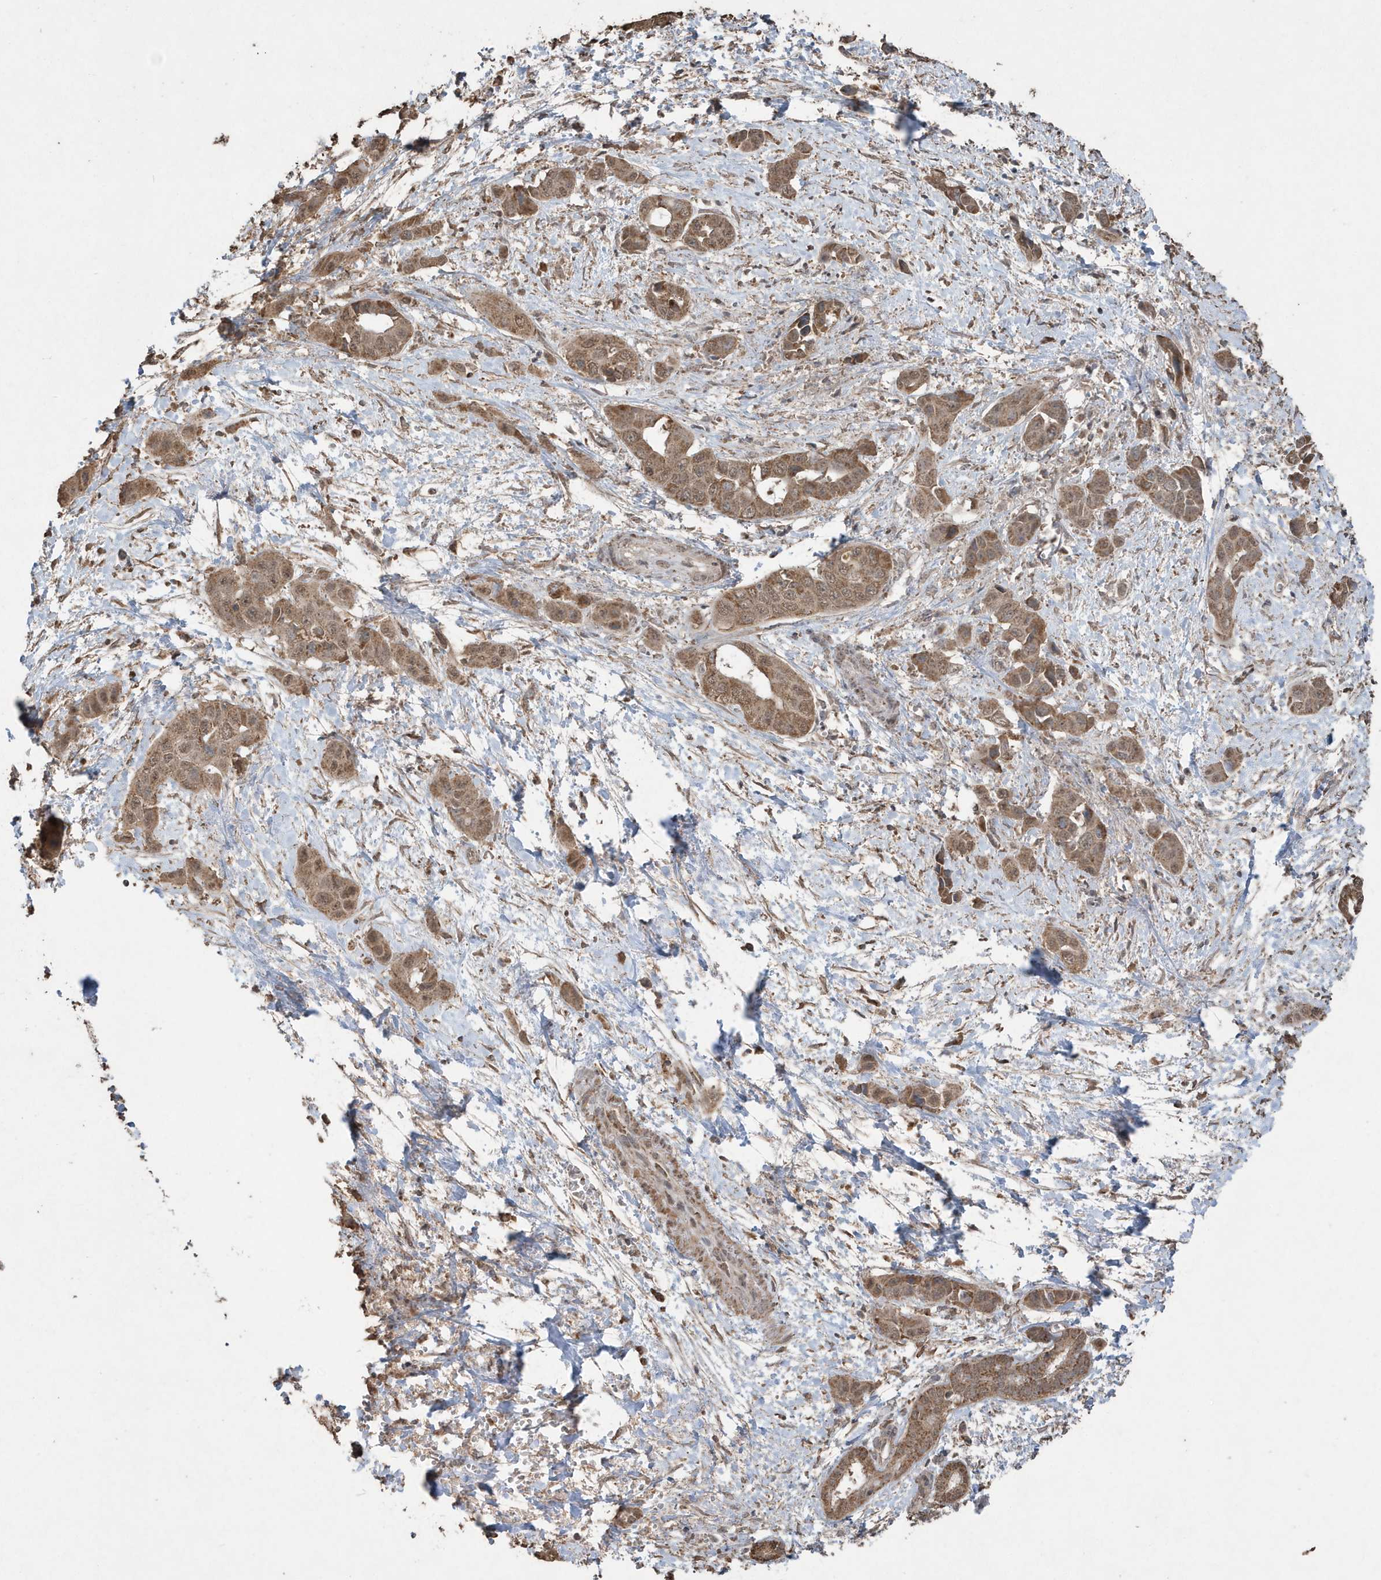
{"staining": {"intensity": "moderate", "quantity": ">75%", "location": "cytoplasmic/membranous"}, "tissue": "liver cancer", "cell_type": "Tumor cells", "image_type": "cancer", "snomed": [{"axis": "morphology", "description": "Cholangiocarcinoma"}, {"axis": "topography", "description": "Liver"}], "caption": "Moderate cytoplasmic/membranous positivity is identified in about >75% of tumor cells in liver cancer.", "gene": "PAXBP1", "patient": {"sex": "female", "age": 52}}